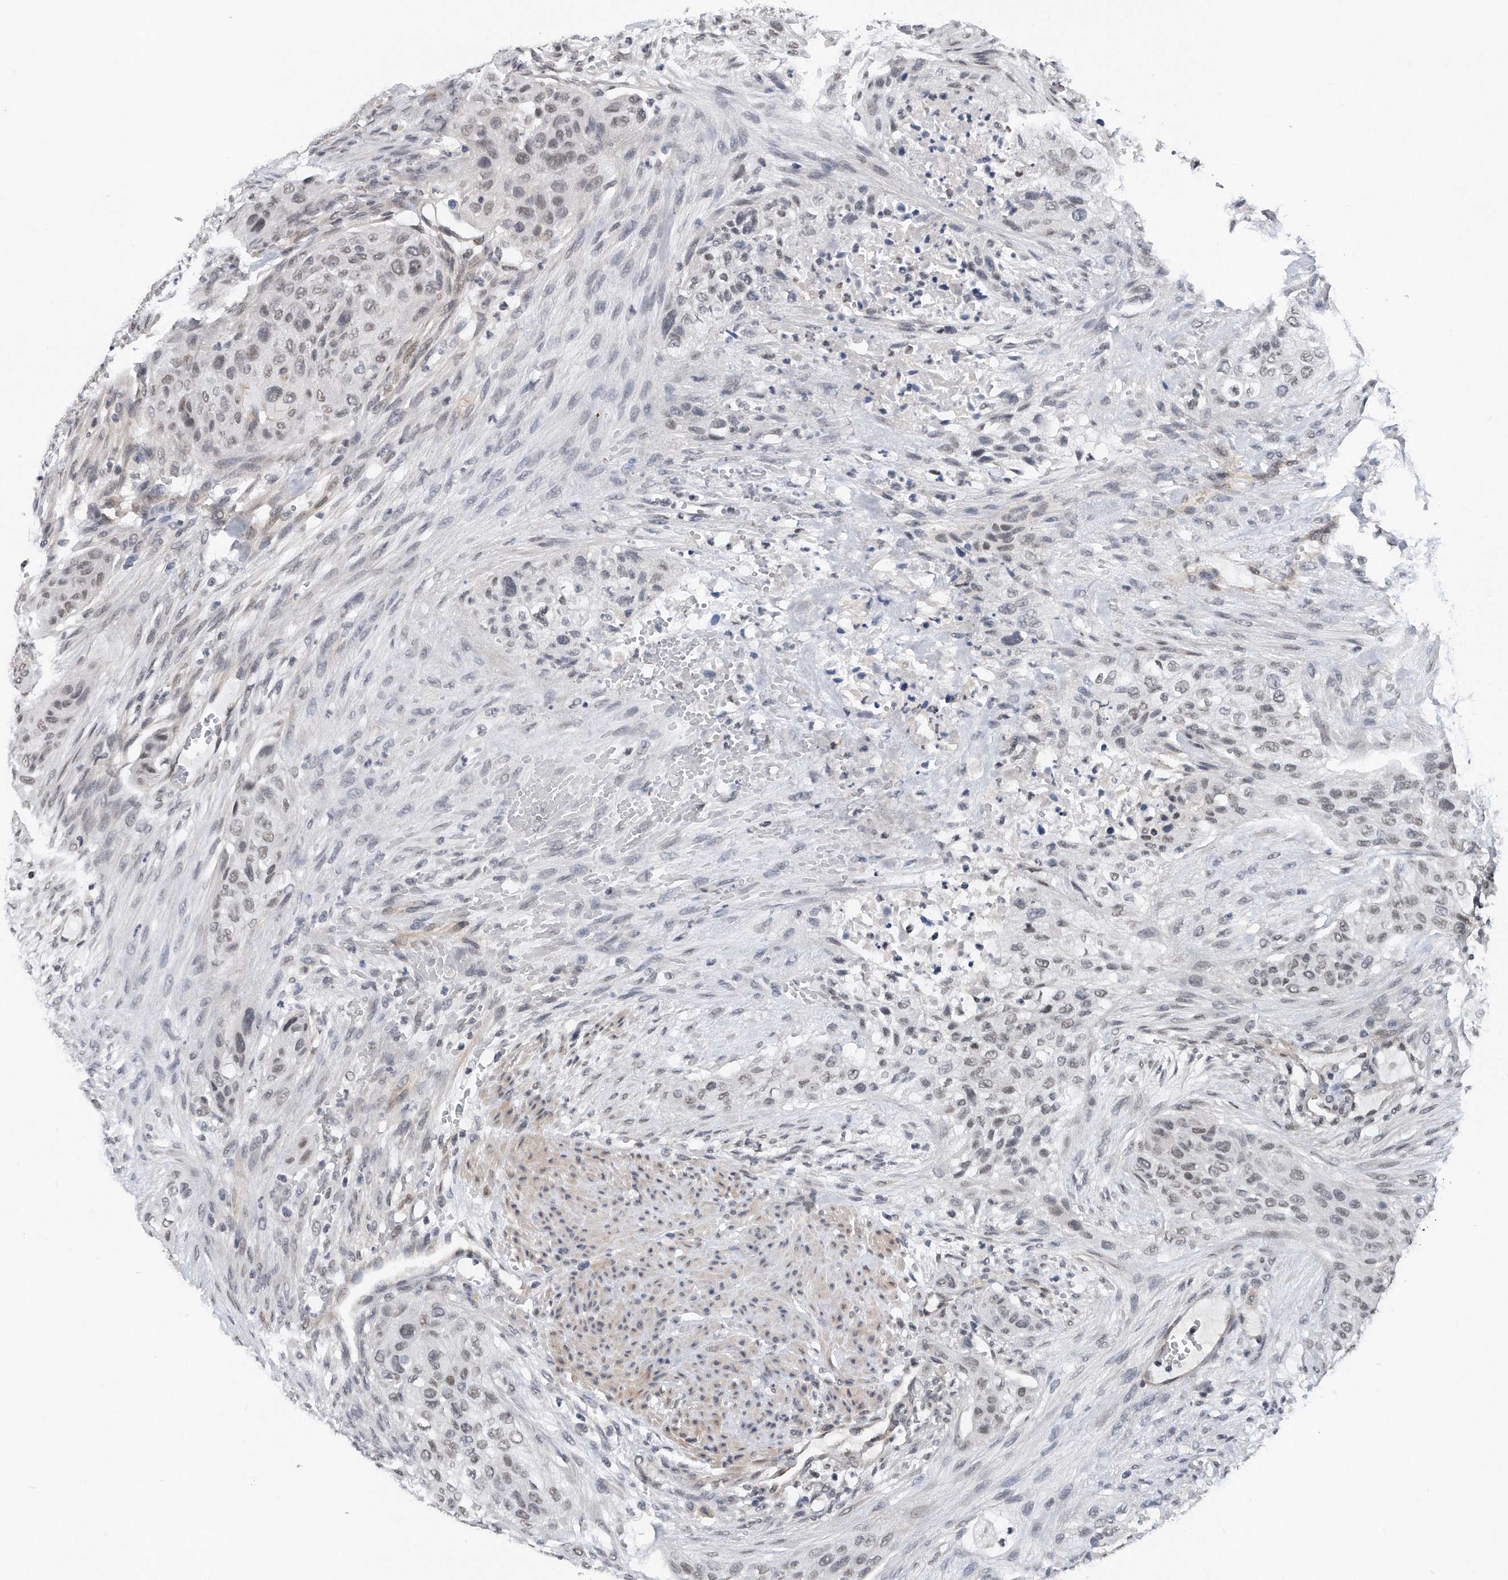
{"staining": {"intensity": "negative", "quantity": "none", "location": "none"}, "tissue": "urothelial cancer", "cell_type": "Tumor cells", "image_type": "cancer", "snomed": [{"axis": "morphology", "description": "Urothelial carcinoma, High grade"}, {"axis": "topography", "description": "Urinary bladder"}], "caption": "Immunohistochemistry (IHC) image of urothelial cancer stained for a protein (brown), which displays no positivity in tumor cells.", "gene": "TP53INP1", "patient": {"sex": "male", "age": 35}}